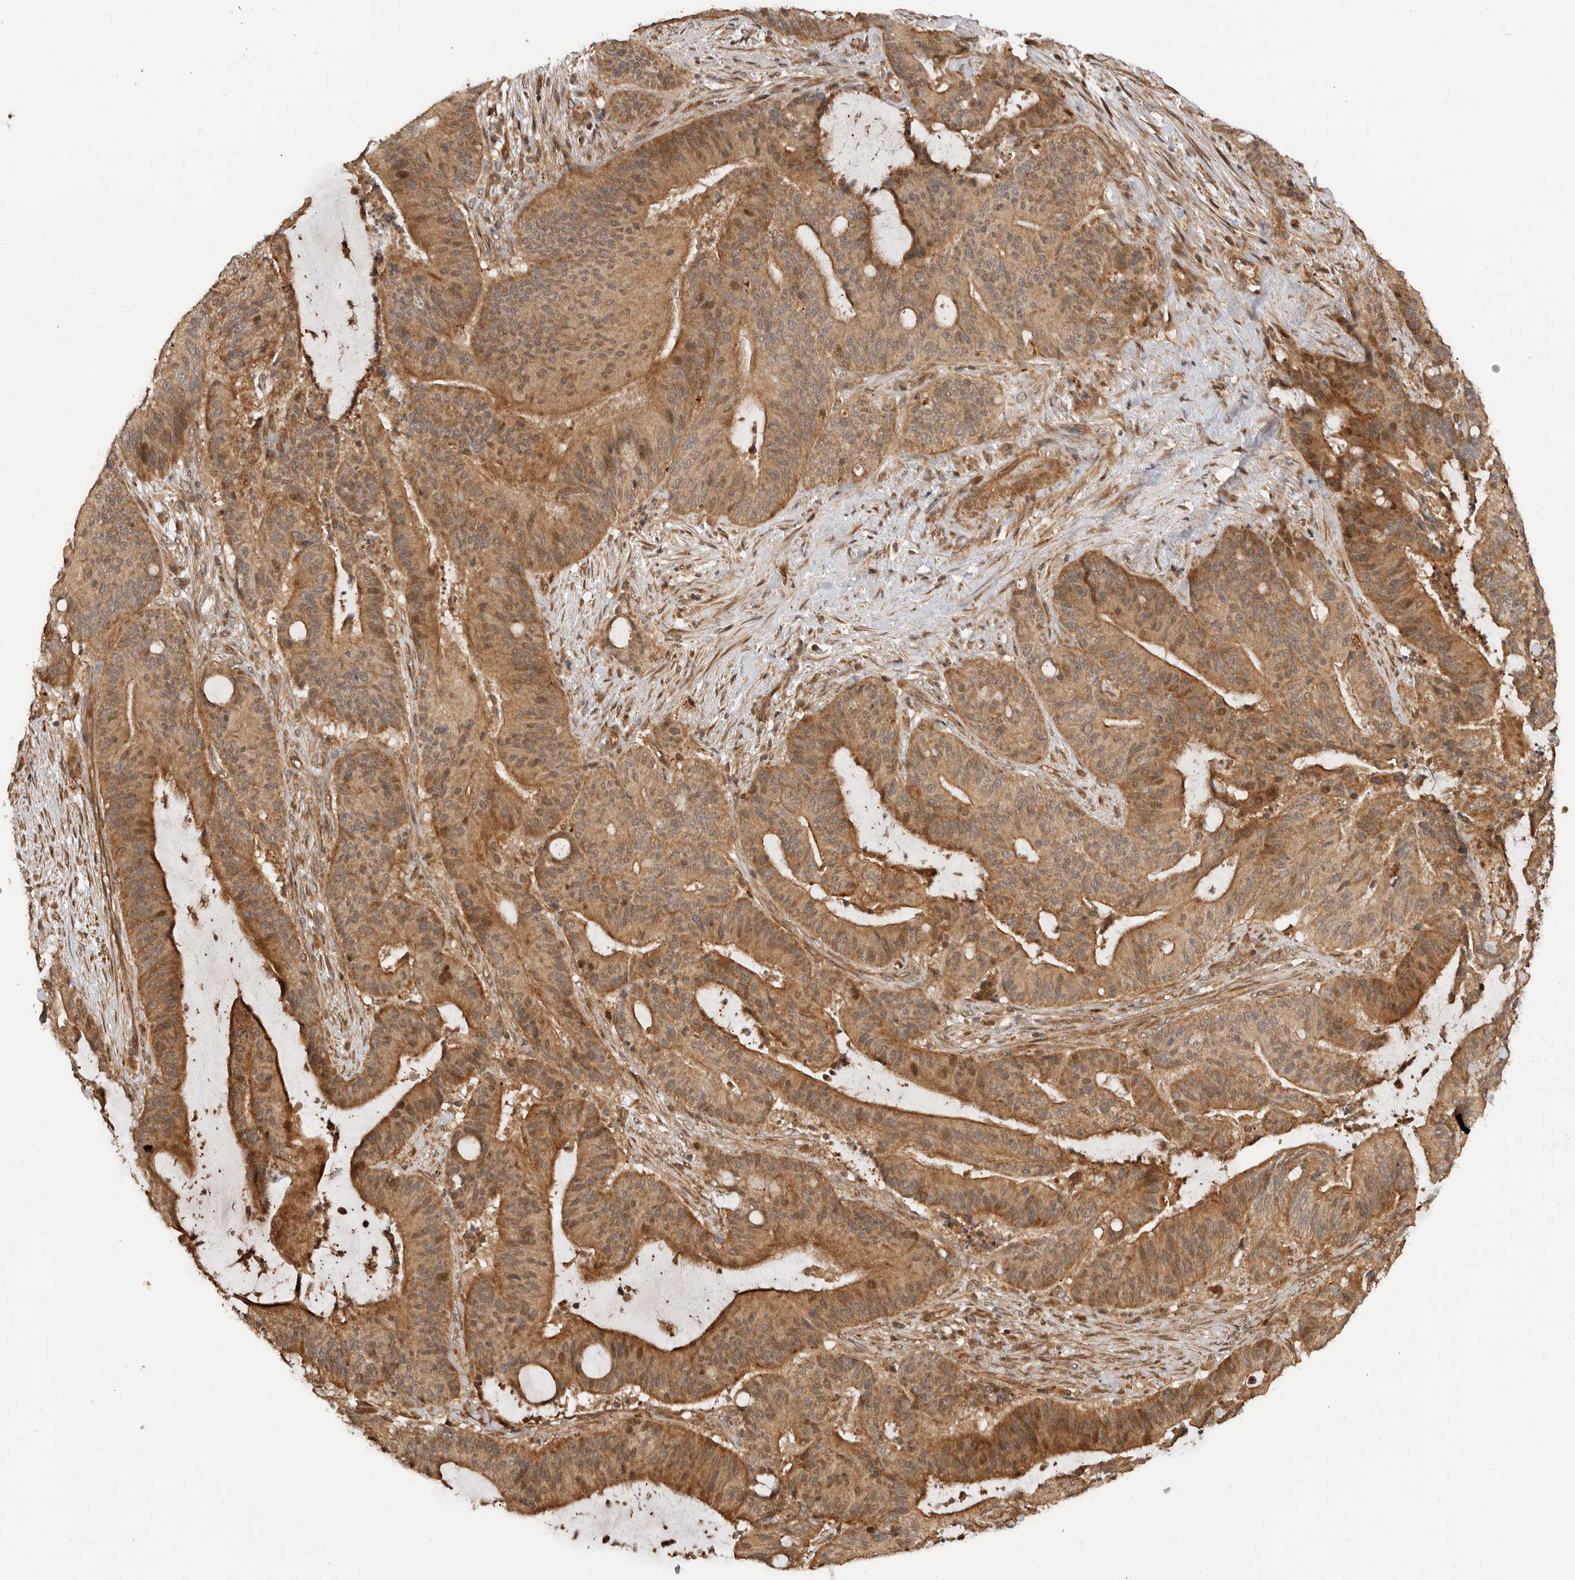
{"staining": {"intensity": "moderate", "quantity": ">75%", "location": "cytoplasmic/membranous,nuclear"}, "tissue": "liver cancer", "cell_type": "Tumor cells", "image_type": "cancer", "snomed": [{"axis": "morphology", "description": "Normal tissue, NOS"}, {"axis": "morphology", "description": "Cholangiocarcinoma"}, {"axis": "topography", "description": "Liver"}, {"axis": "topography", "description": "Peripheral nerve tissue"}], "caption": "Tumor cells reveal medium levels of moderate cytoplasmic/membranous and nuclear expression in about >75% of cells in cholangiocarcinoma (liver). The protein of interest is shown in brown color, while the nuclei are stained blue.", "gene": "ADPRS", "patient": {"sex": "female", "age": 73}}